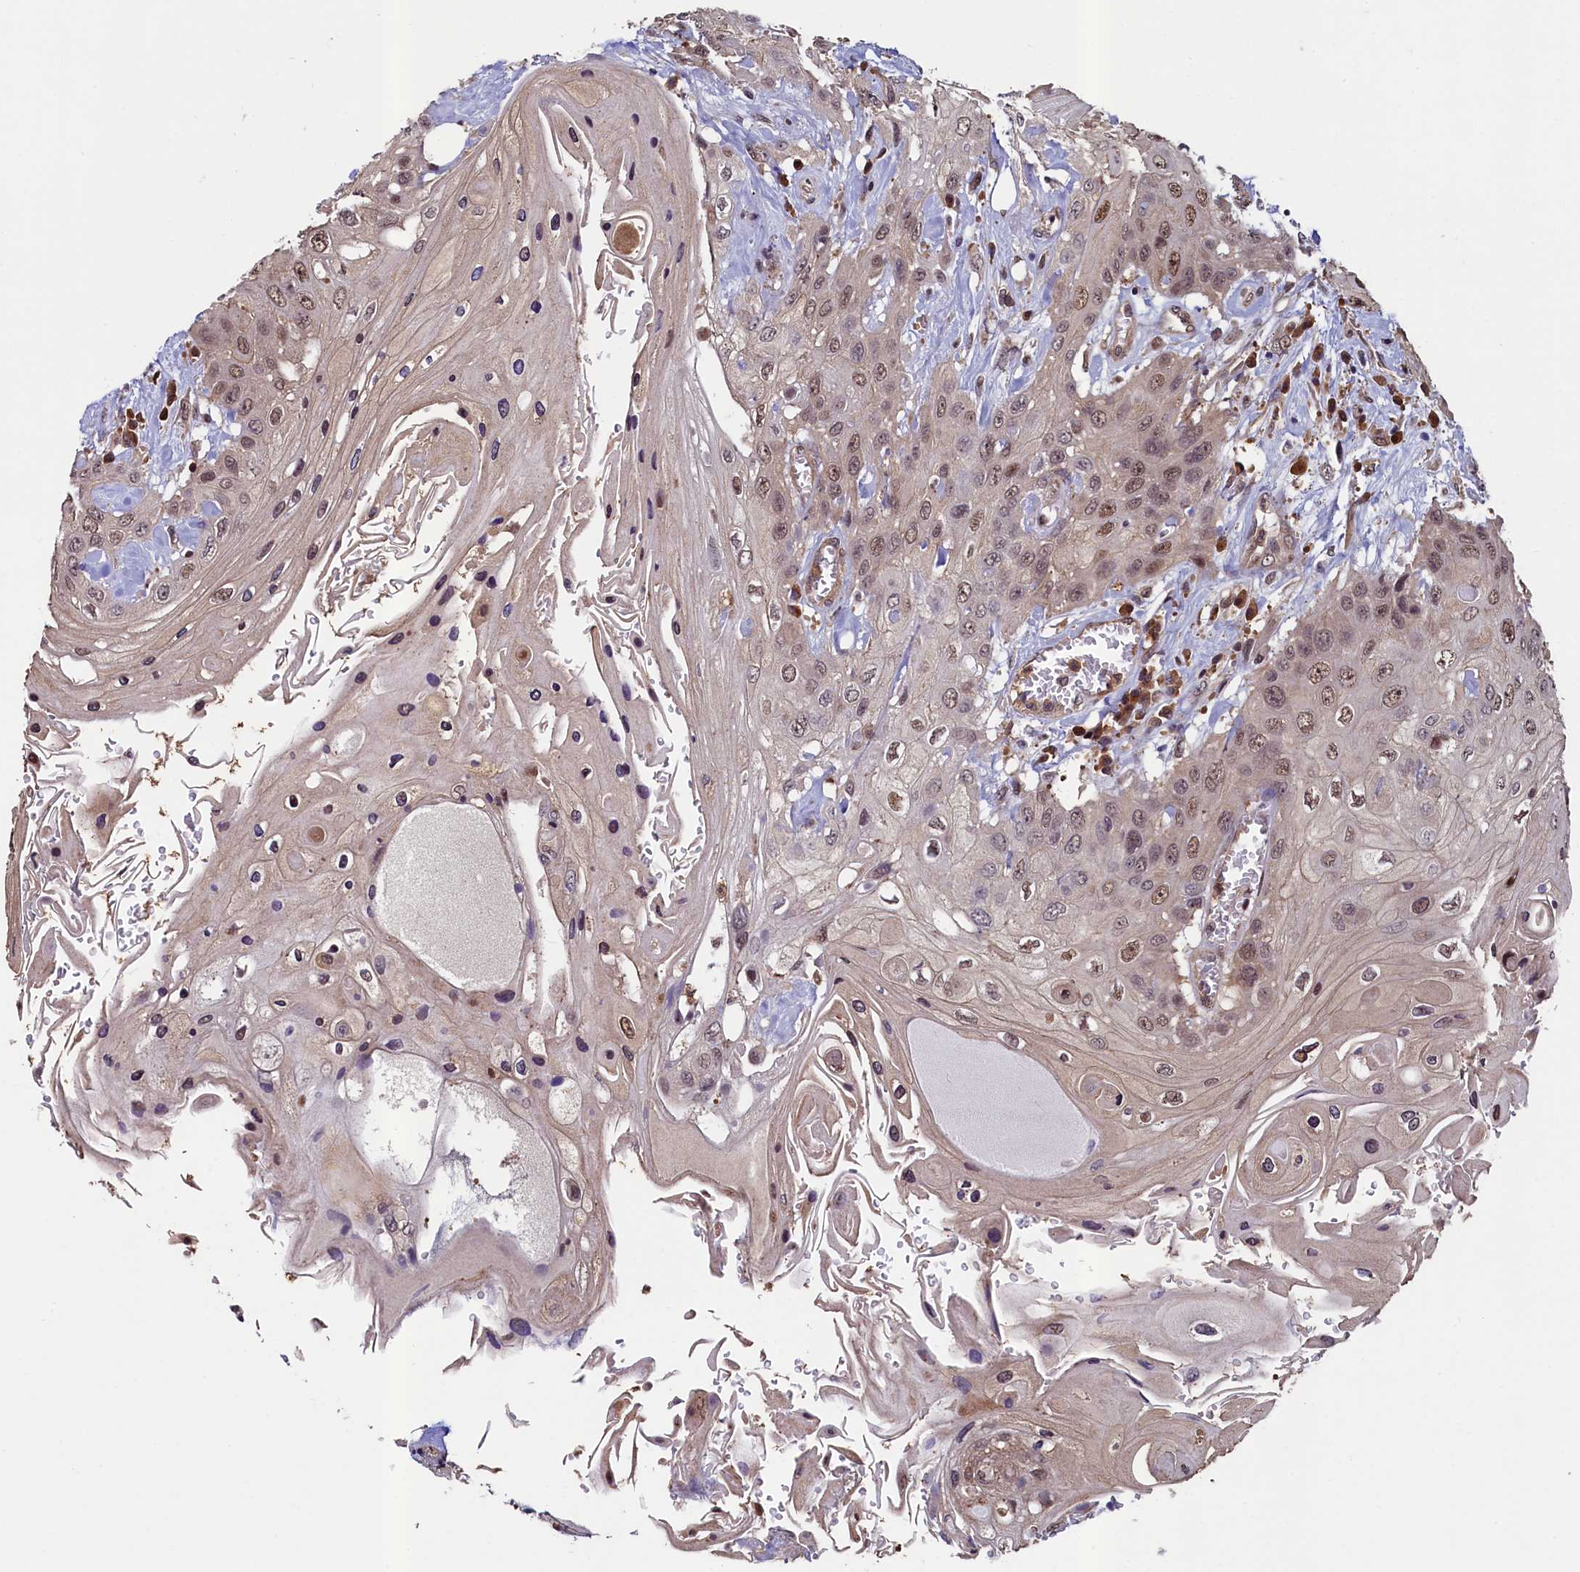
{"staining": {"intensity": "moderate", "quantity": ">75%", "location": "cytoplasmic/membranous,nuclear"}, "tissue": "head and neck cancer", "cell_type": "Tumor cells", "image_type": "cancer", "snomed": [{"axis": "morphology", "description": "Squamous cell carcinoma, NOS"}, {"axis": "topography", "description": "Head-Neck"}], "caption": "High-magnification brightfield microscopy of head and neck cancer (squamous cell carcinoma) stained with DAB (3,3'-diaminobenzidine) (brown) and counterstained with hematoxylin (blue). tumor cells exhibit moderate cytoplasmic/membranous and nuclear expression is appreciated in approximately>75% of cells.", "gene": "LEO1", "patient": {"sex": "female", "age": 43}}